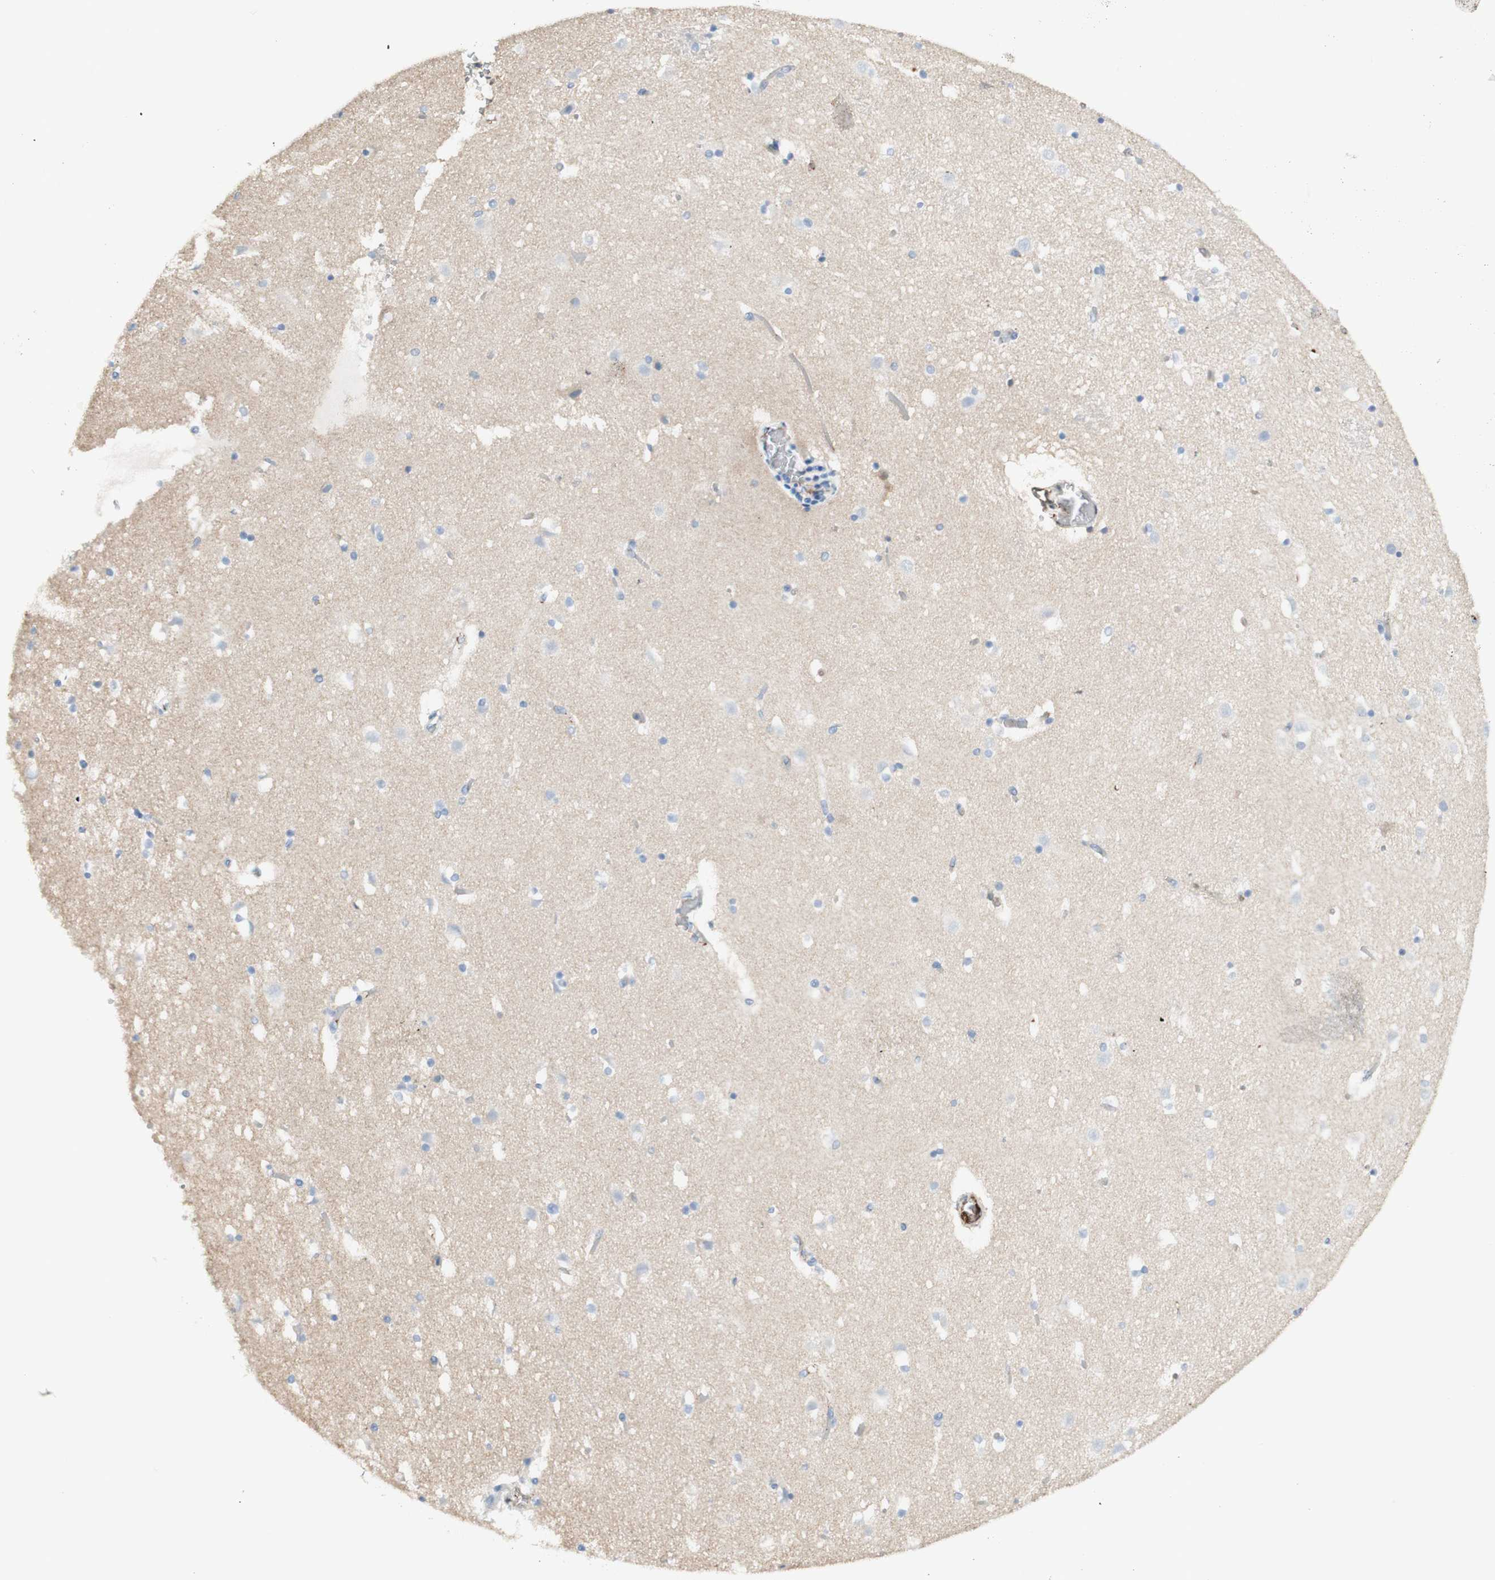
{"staining": {"intensity": "strong", "quantity": "<25%", "location": "nuclear"}, "tissue": "caudate", "cell_type": "Glial cells", "image_type": "normal", "snomed": [{"axis": "morphology", "description": "Normal tissue, NOS"}, {"axis": "topography", "description": "Lateral ventricle wall"}], "caption": "Brown immunohistochemical staining in benign human caudate shows strong nuclear staining in approximately <25% of glial cells. (IHC, brightfield microscopy, high magnification).", "gene": "KNG1", "patient": {"sex": "male", "age": 45}}